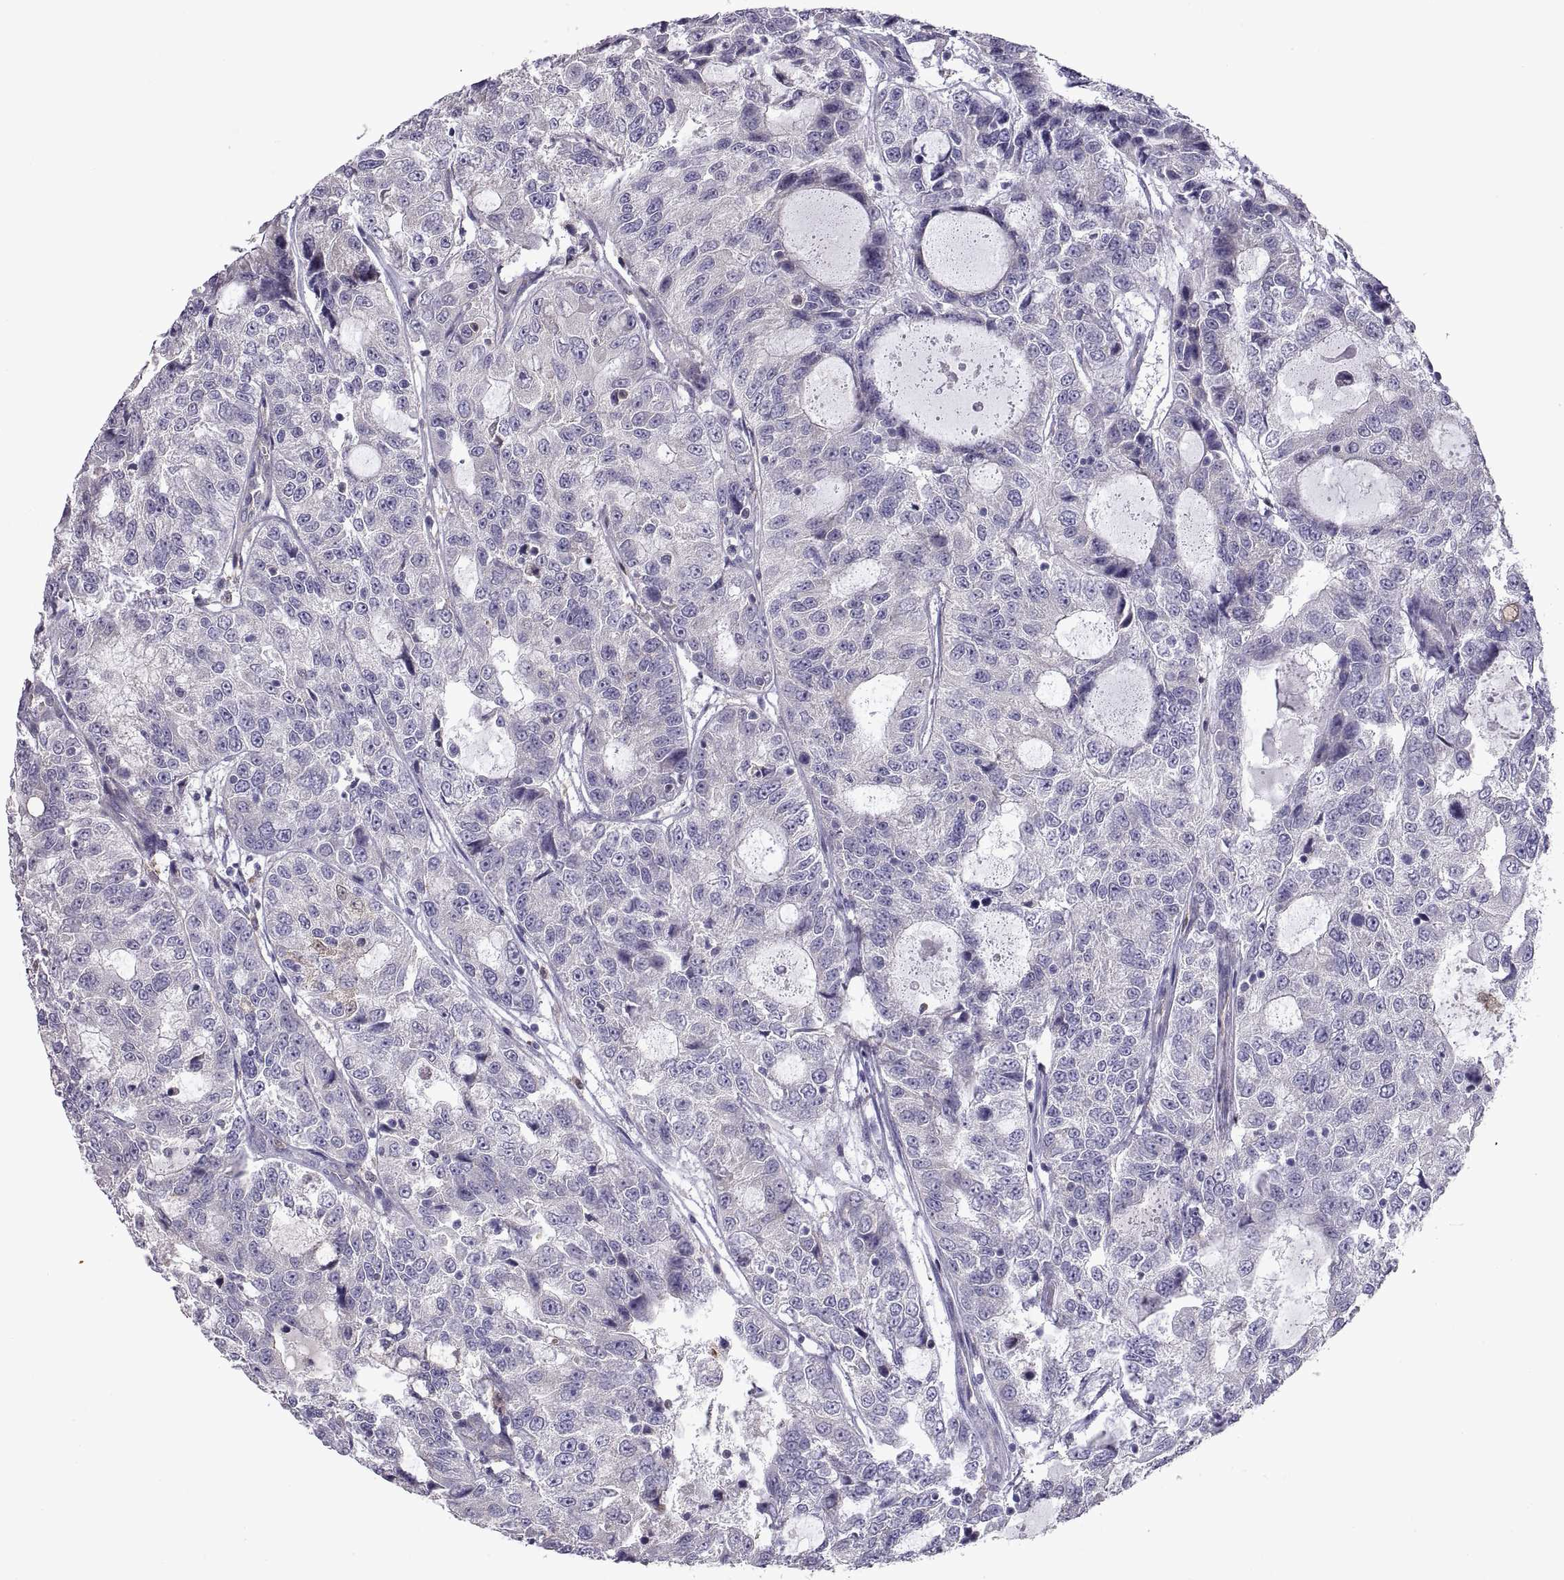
{"staining": {"intensity": "negative", "quantity": "none", "location": "none"}, "tissue": "urothelial cancer", "cell_type": "Tumor cells", "image_type": "cancer", "snomed": [{"axis": "morphology", "description": "Urothelial carcinoma, NOS"}, {"axis": "morphology", "description": "Urothelial carcinoma, High grade"}, {"axis": "topography", "description": "Urinary bladder"}], "caption": "This is an immunohistochemistry micrograph of human transitional cell carcinoma. There is no positivity in tumor cells.", "gene": "DOK3", "patient": {"sex": "female", "age": 73}}